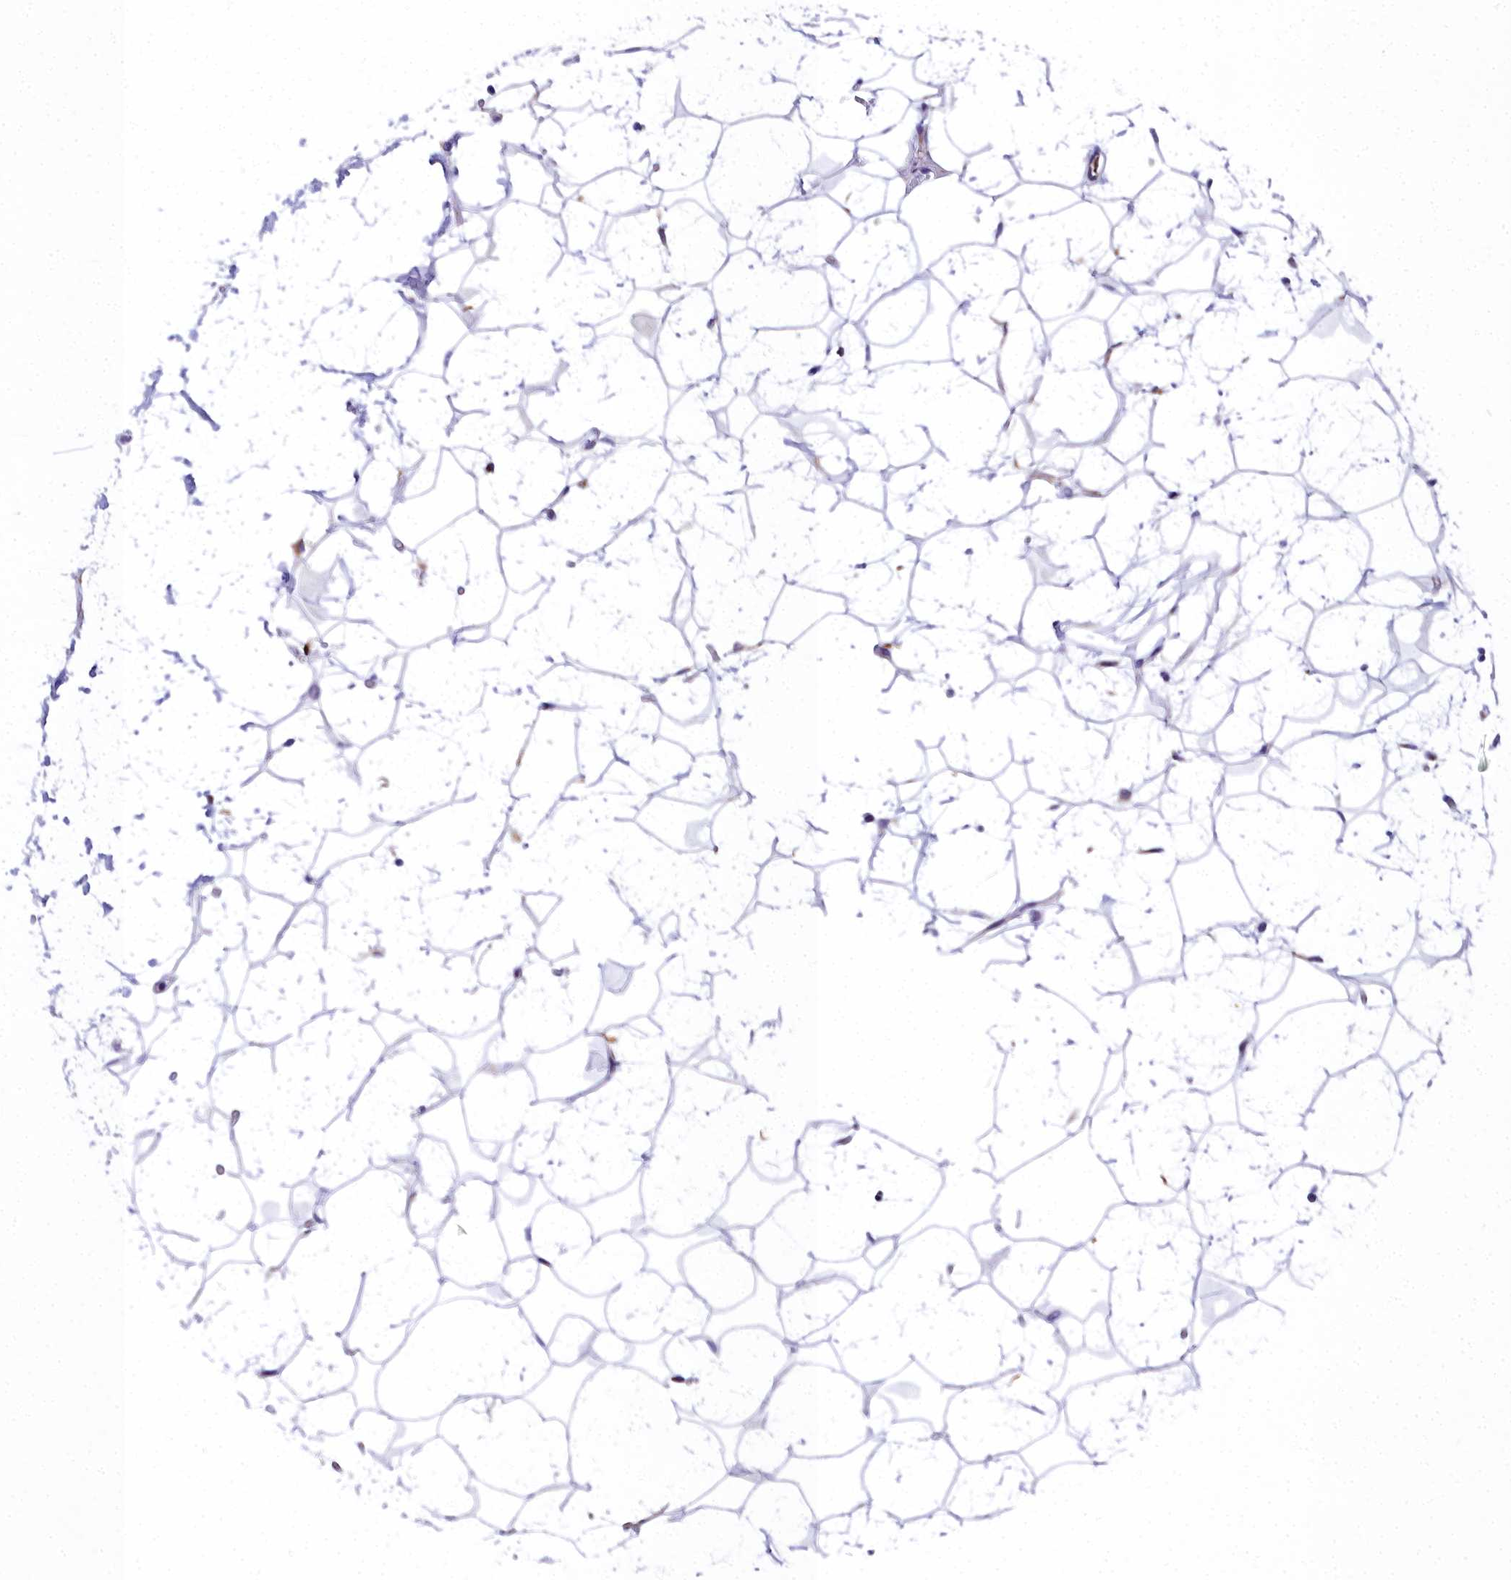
{"staining": {"intensity": "negative", "quantity": "none", "location": "none"}, "tissue": "adipose tissue", "cell_type": "Adipocytes", "image_type": "normal", "snomed": [{"axis": "morphology", "description": "Normal tissue, NOS"}, {"axis": "topography", "description": "Breast"}], "caption": "An immunohistochemistry (IHC) photomicrograph of benign adipose tissue is shown. There is no staining in adipocytes of adipose tissue.", "gene": "TIMM22", "patient": {"sex": "female", "age": 26}}